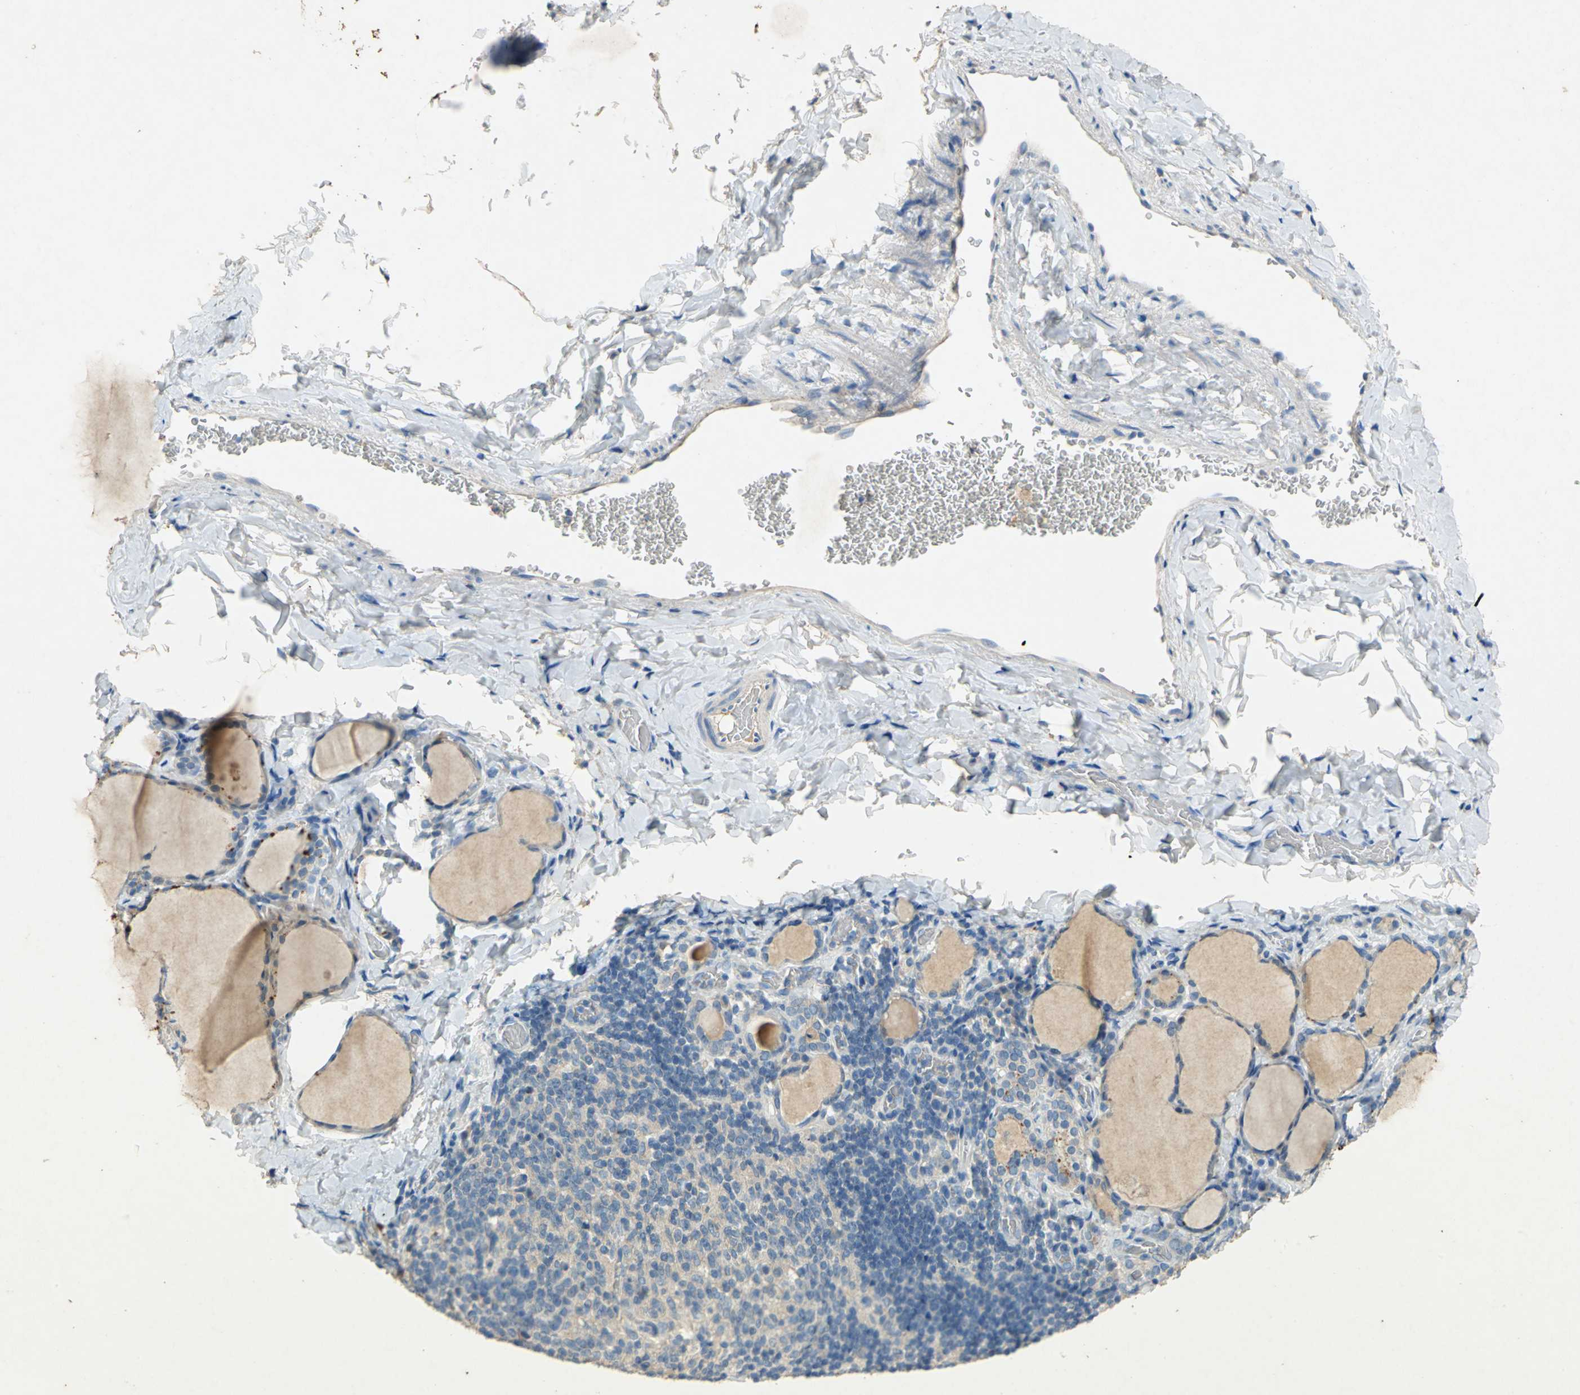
{"staining": {"intensity": "moderate", "quantity": ">75%", "location": "cytoplasmic/membranous"}, "tissue": "thyroid gland", "cell_type": "Glandular cells", "image_type": "normal", "snomed": [{"axis": "morphology", "description": "Normal tissue, NOS"}, {"axis": "morphology", "description": "Papillary adenocarcinoma, NOS"}, {"axis": "topography", "description": "Thyroid gland"}], "caption": "DAB immunohistochemical staining of benign human thyroid gland reveals moderate cytoplasmic/membranous protein expression in approximately >75% of glandular cells.", "gene": "ADAMTS5", "patient": {"sex": "female", "age": 30}}